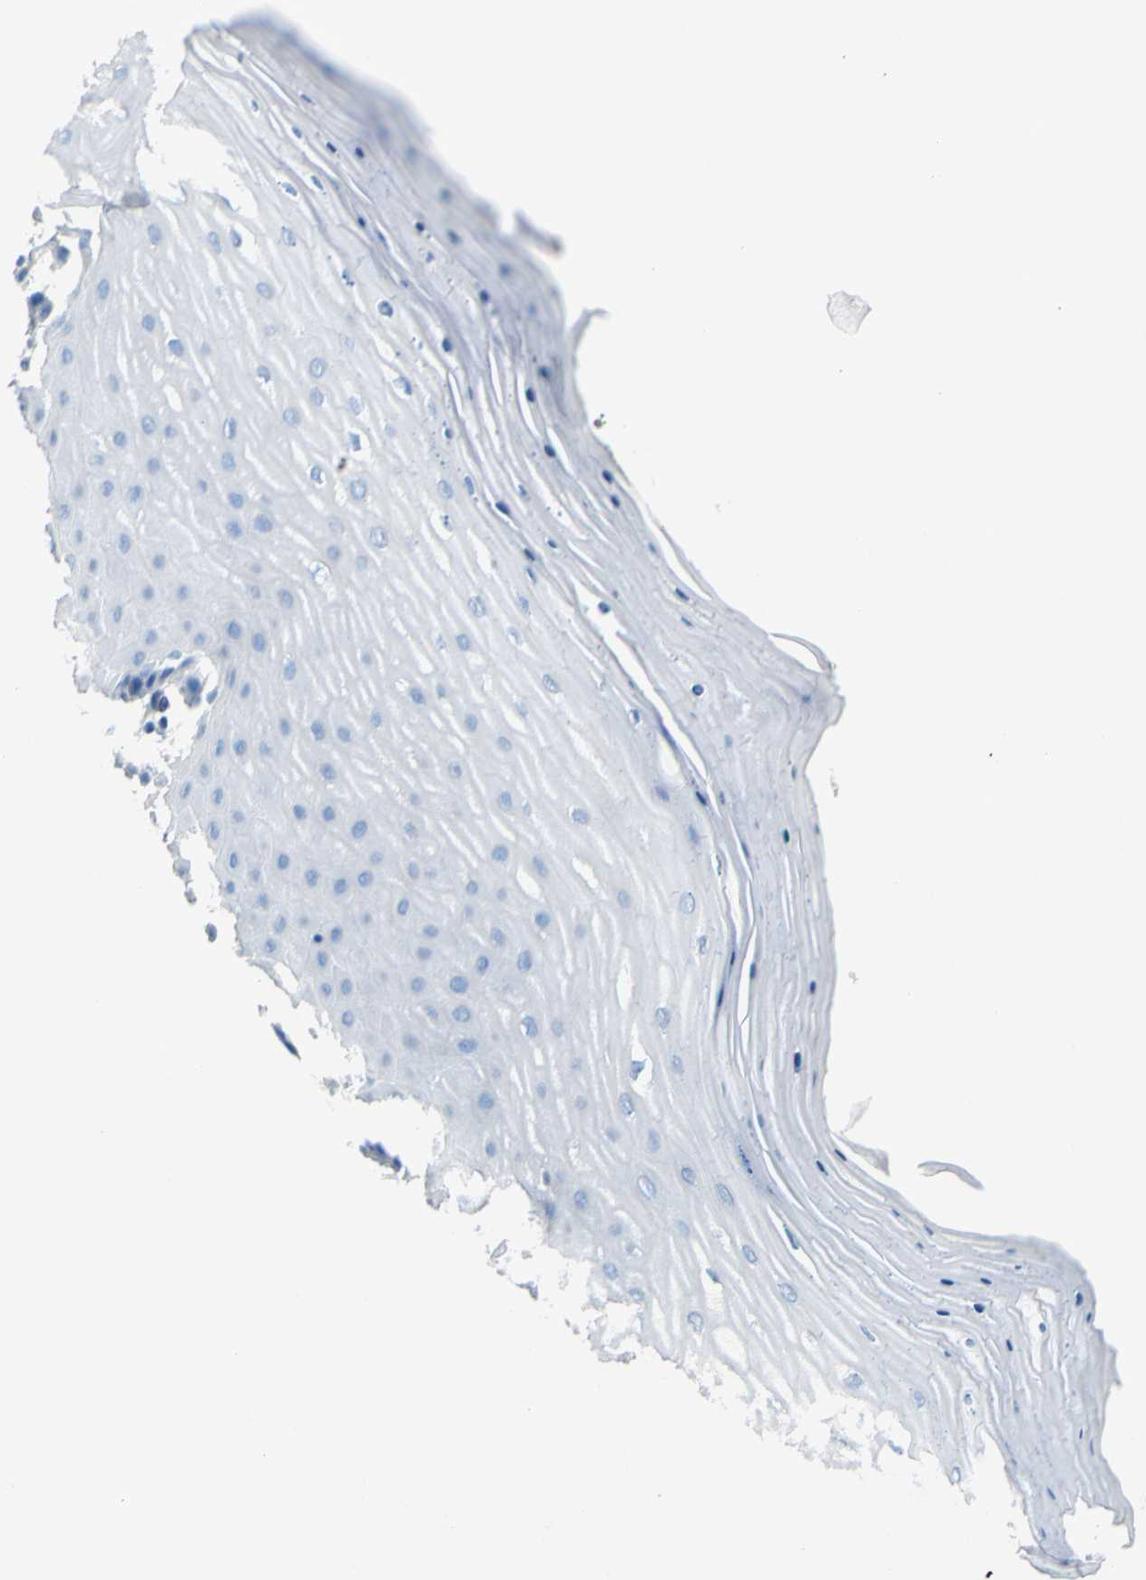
{"staining": {"intensity": "weak", "quantity": "<25%", "location": "cytoplasmic/membranous"}, "tissue": "cervix", "cell_type": "Squamous epithelial cells", "image_type": "normal", "snomed": [{"axis": "morphology", "description": "Normal tissue, NOS"}, {"axis": "topography", "description": "Cervix"}], "caption": "Squamous epithelial cells are negative for brown protein staining in benign cervix. Brightfield microscopy of immunohistochemistry (IHC) stained with DAB (3,3'-diaminobenzidine) (brown) and hematoxylin (blue), captured at high magnification.", "gene": "CDH10", "patient": {"sex": "female", "age": 55}}